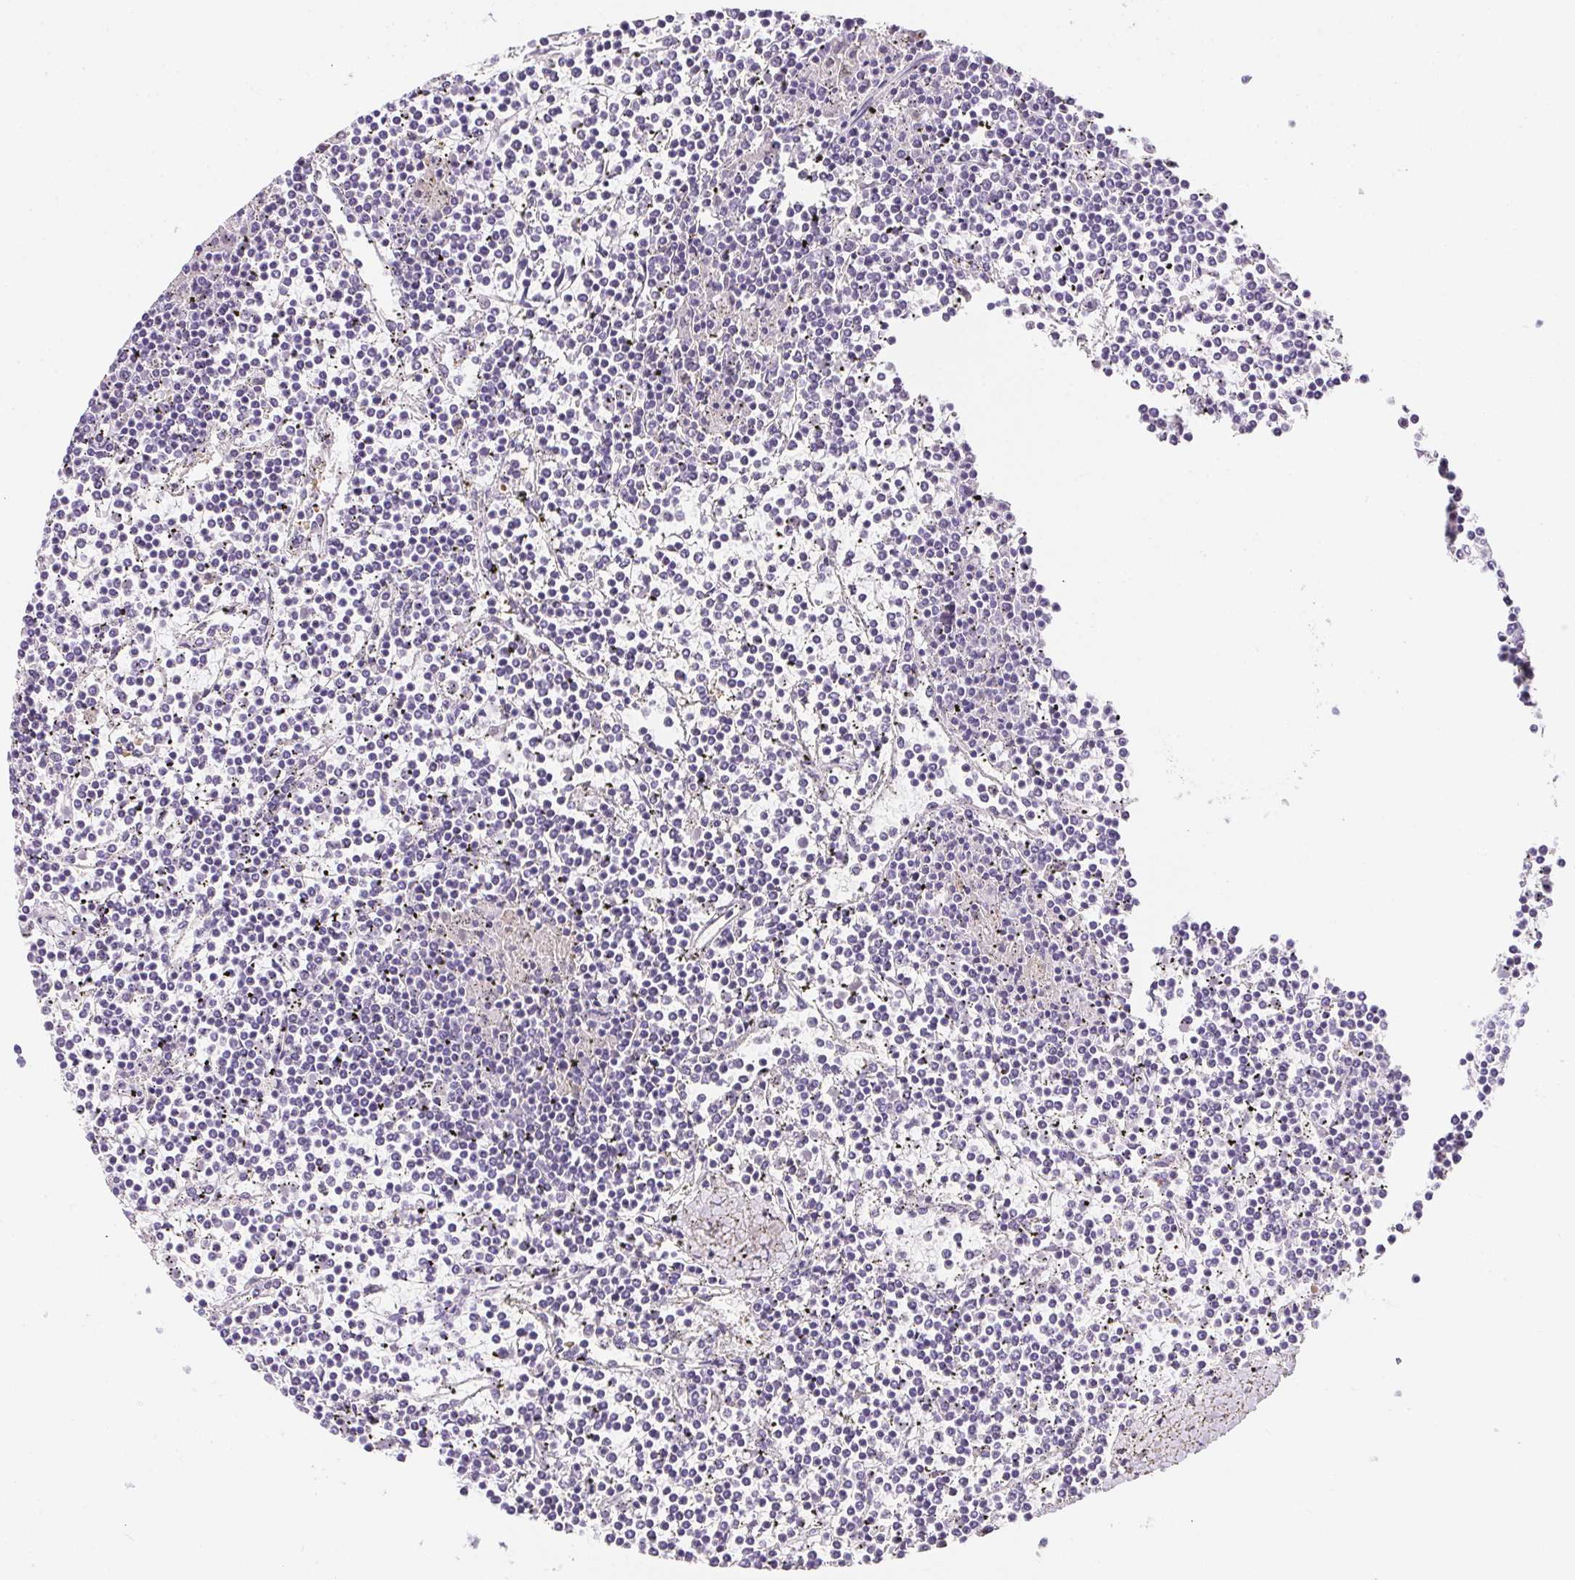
{"staining": {"intensity": "negative", "quantity": "none", "location": "none"}, "tissue": "lymphoma", "cell_type": "Tumor cells", "image_type": "cancer", "snomed": [{"axis": "morphology", "description": "Malignant lymphoma, non-Hodgkin's type, Low grade"}, {"axis": "topography", "description": "Spleen"}], "caption": "Immunohistochemistry (IHC) image of low-grade malignant lymphoma, non-Hodgkin's type stained for a protein (brown), which exhibits no expression in tumor cells.", "gene": "AQP5", "patient": {"sex": "female", "age": 19}}